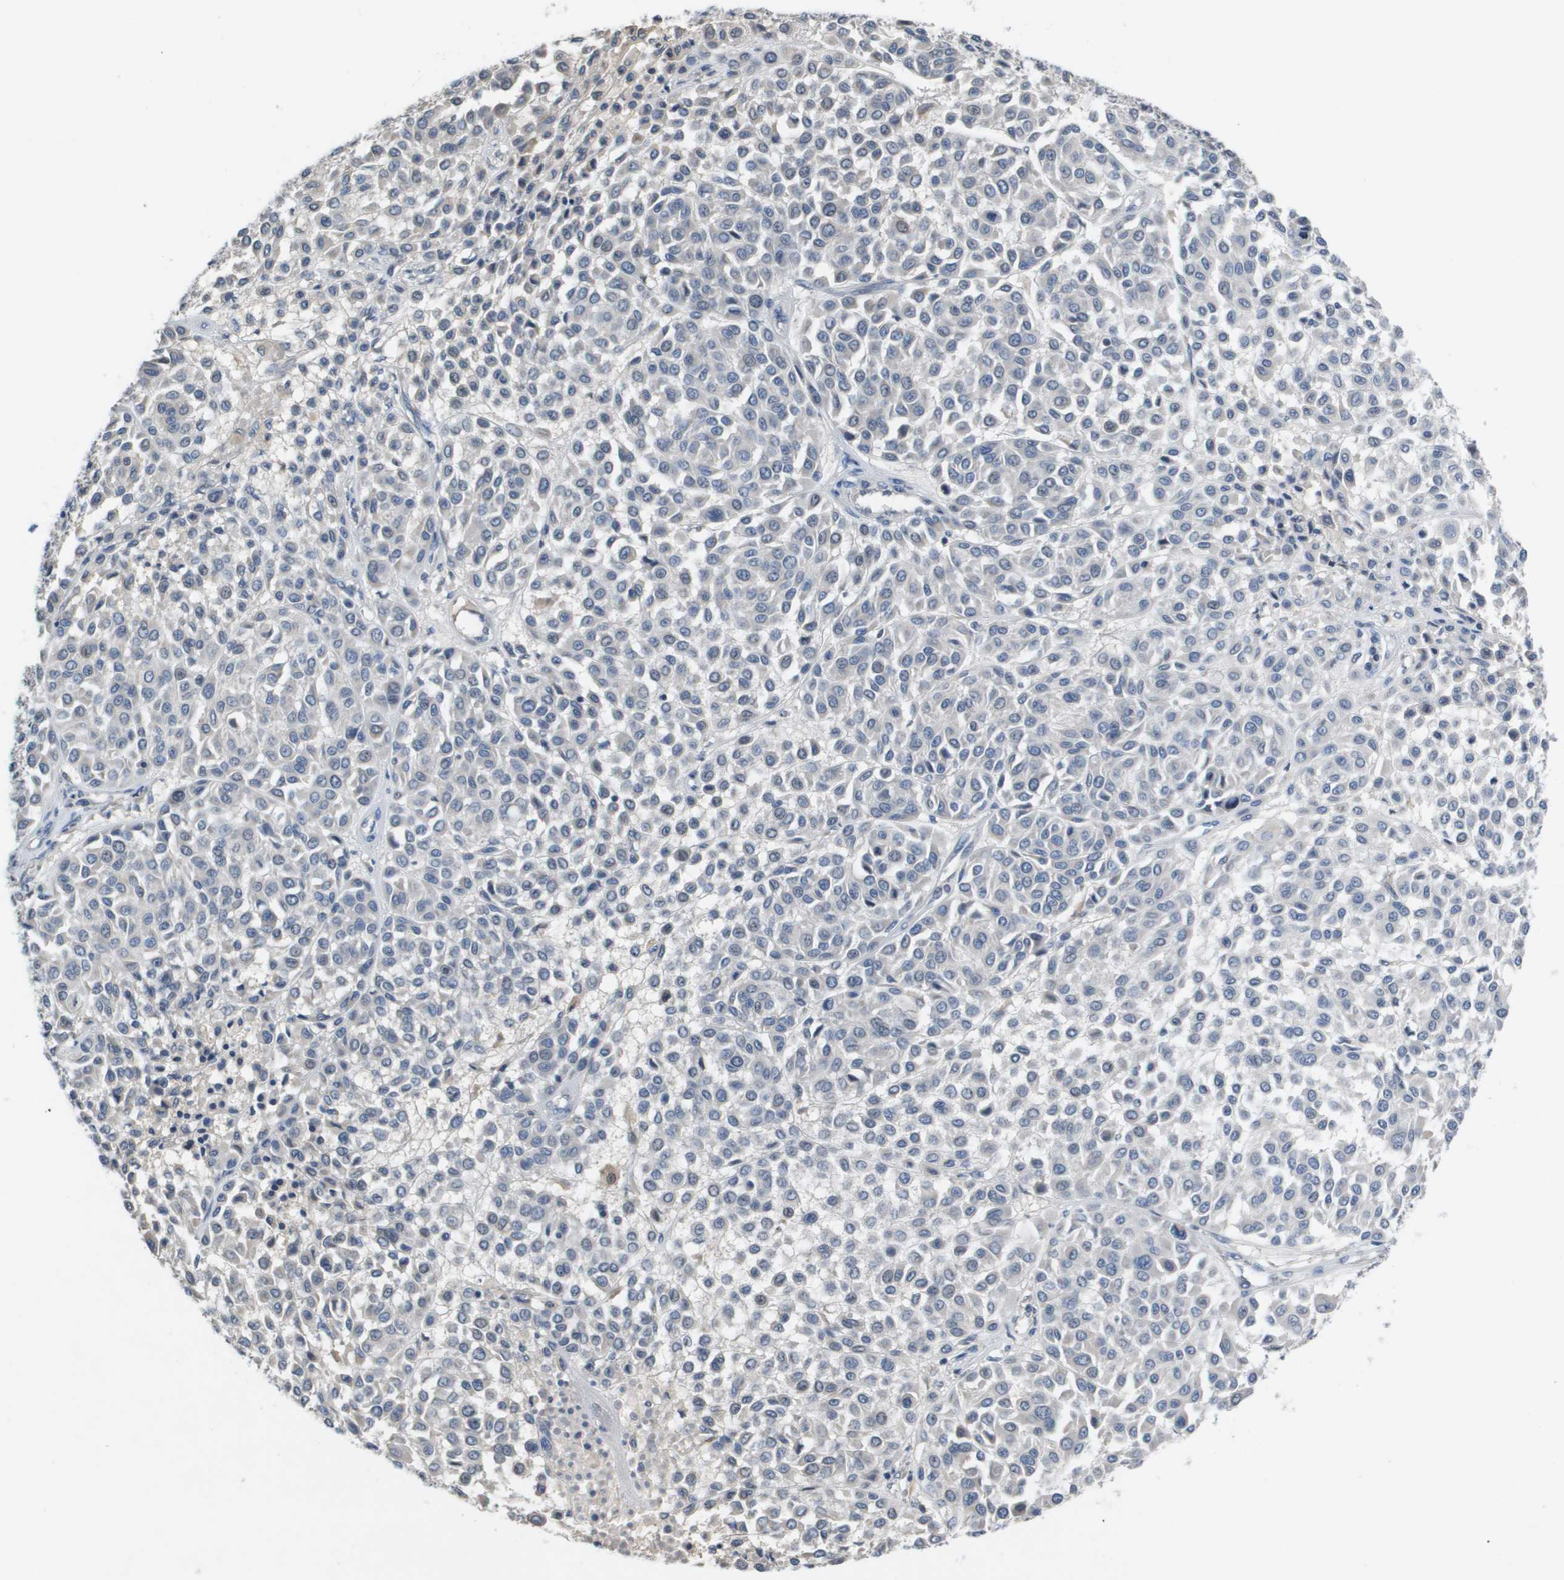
{"staining": {"intensity": "negative", "quantity": "none", "location": "none"}, "tissue": "melanoma", "cell_type": "Tumor cells", "image_type": "cancer", "snomed": [{"axis": "morphology", "description": "Malignant melanoma, Metastatic site"}, {"axis": "topography", "description": "Soft tissue"}], "caption": "Protein analysis of malignant melanoma (metastatic site) shows no significant expression in tumor cells.", "gene": "CAPN11", "patient": {"sex": "male", "age": 41}}